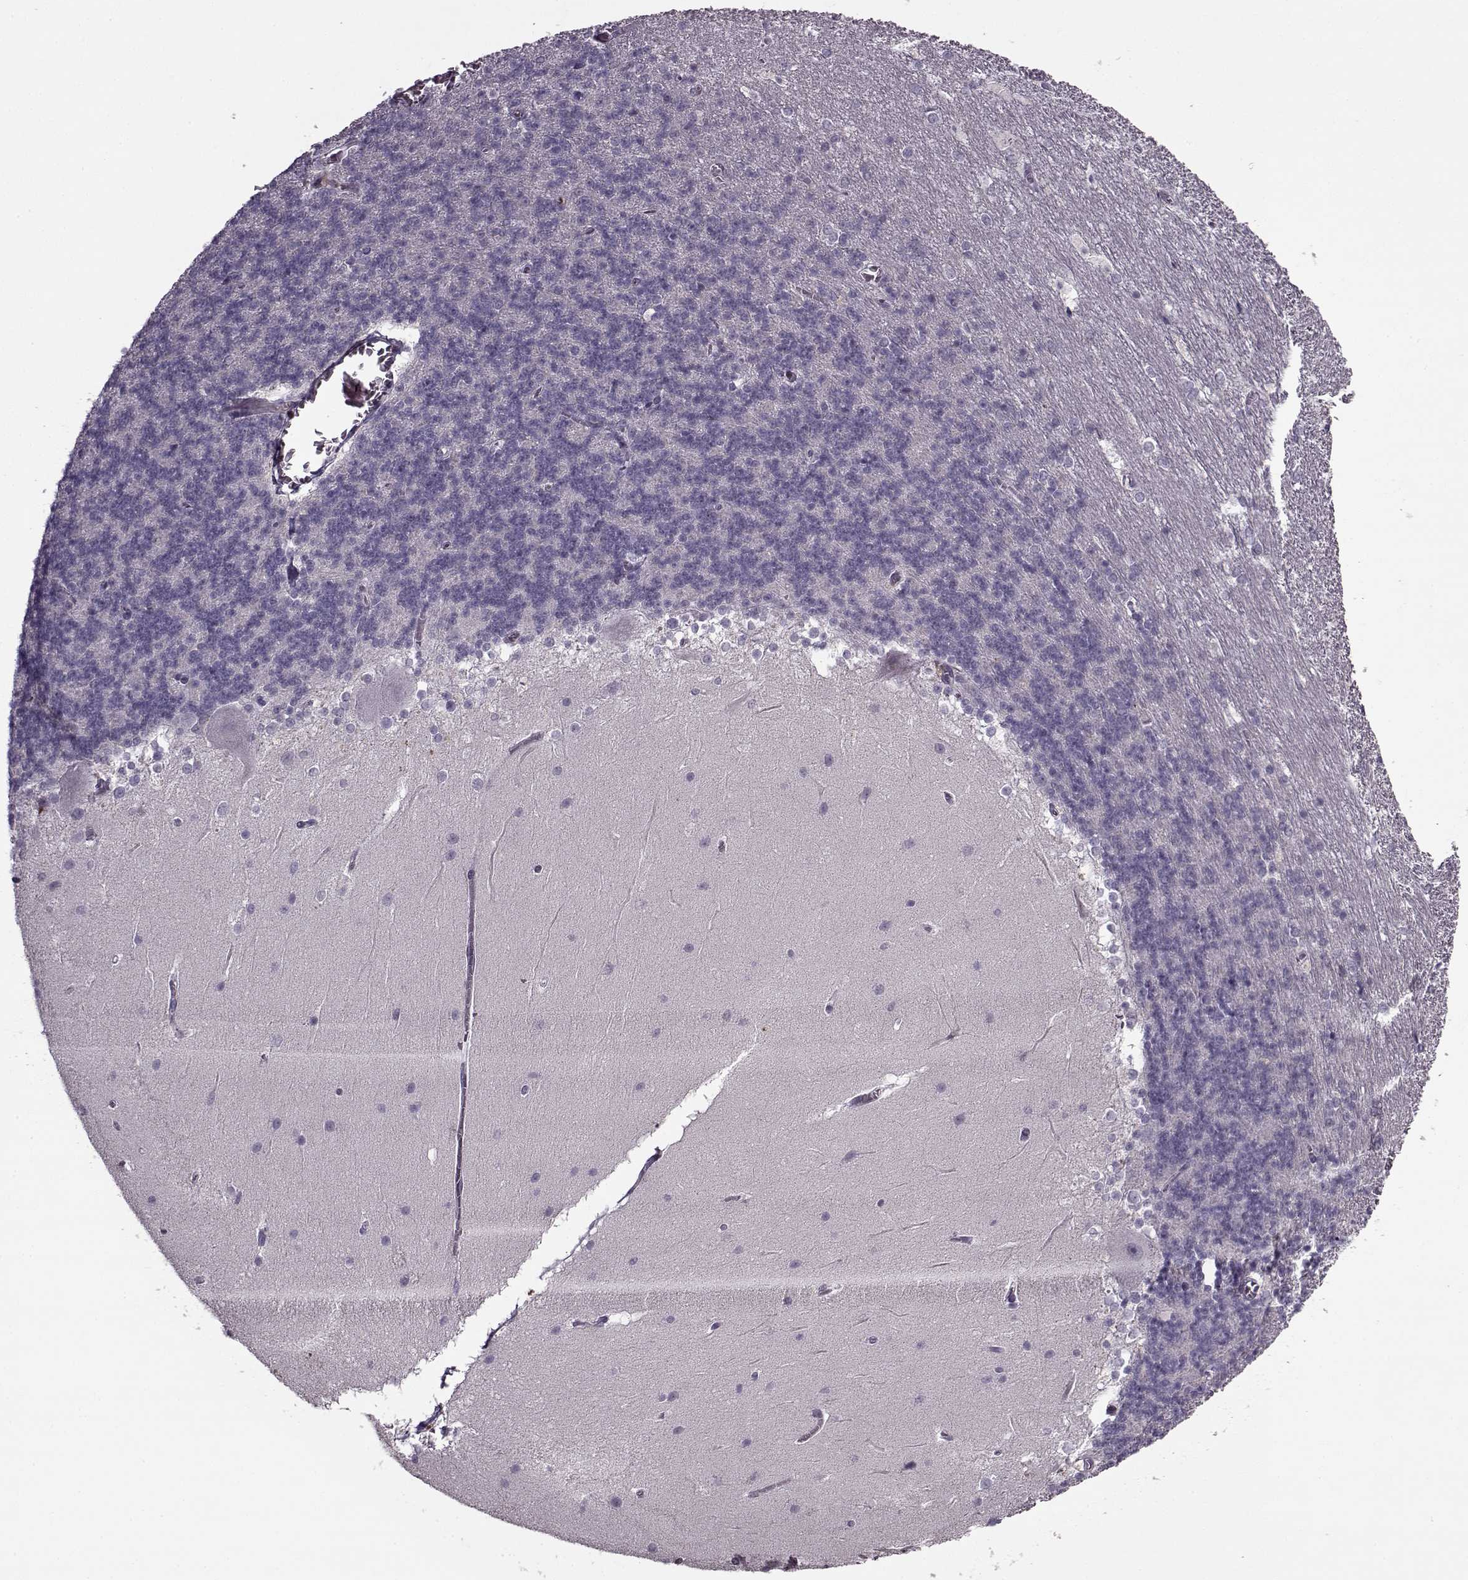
{"staining": {"intensity": "negative", "quantity": "none", "location": "none"}, "tissue": "cerebellum", "cell_type": "Cells in granular layer", "image_type": "normal", "snomed": [{"axis": "morphology", "description": "Normal tissue, NOS"}, {"axis": "topography", "description": "Cerebellum"}], "caption": "Immunohistochemistry micrograph of unremarkable cerebellum: human cerebellum stained with DAB displays no significant protein positivity in cells in granular layer.", "gene": "KRT9", "patient": {"sex": "female", "age": 19}}